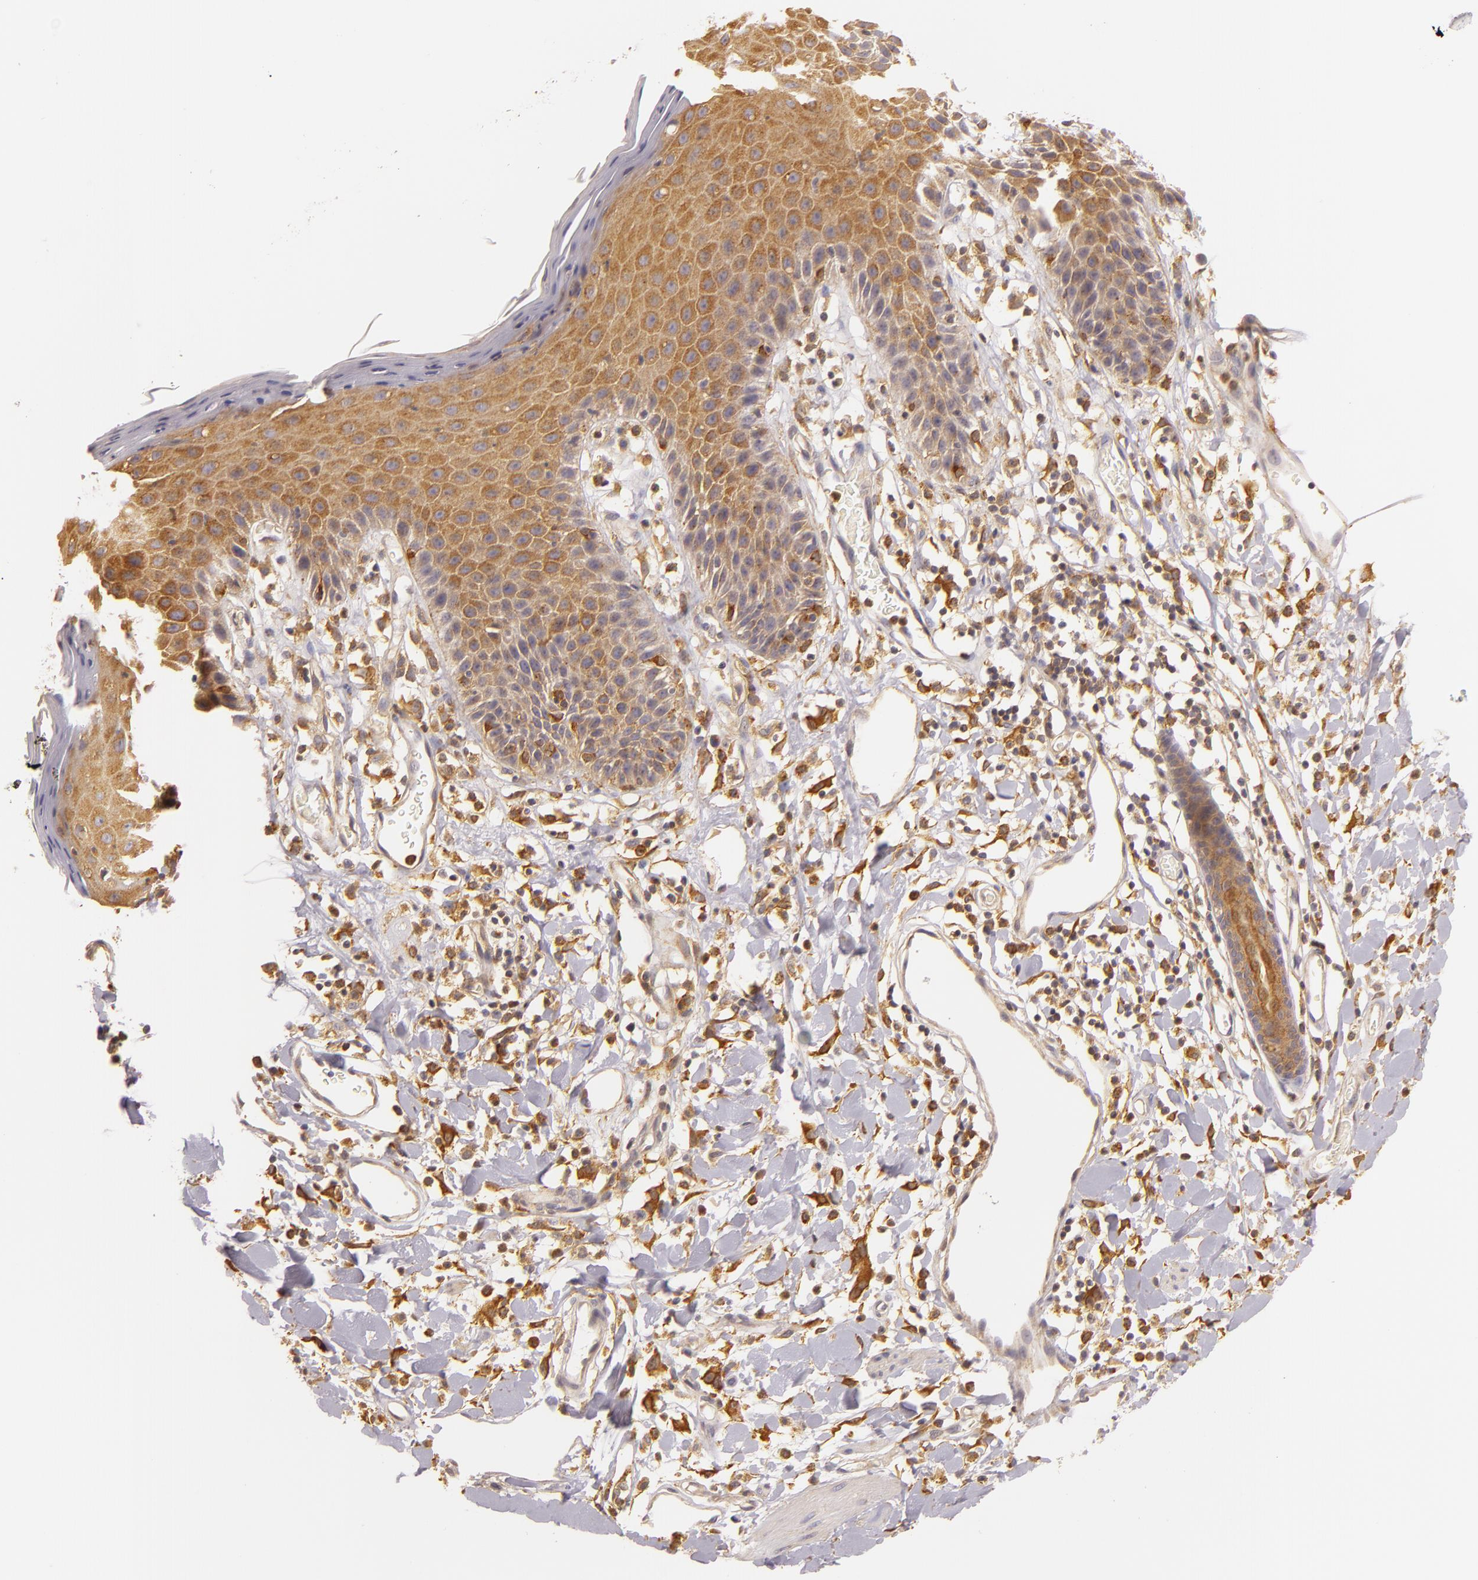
{"staining": {"intensity": "strong", "quantity": ">75%", "location": "cytoplasmic/membranous"}, "tissue": "skin", "cell_type": "Epidermal cells", "image_type": "normal", "snomed": [{"axis": "morphology", "description": "Normal tissue, NOS"}, {"axis": "topography", "description": "Vulva"}, {"axis": "topography", "description": "Peripheral nerve tissue"}], "caption": "An immunohistochemistry image of normal tissue is shown. Protein staining in brown shows strong cytoplasmic/membranous positivity in skin within epidermal cells.", "gene": "TOM1", "patient": {"sex": "female", "age": 68}}